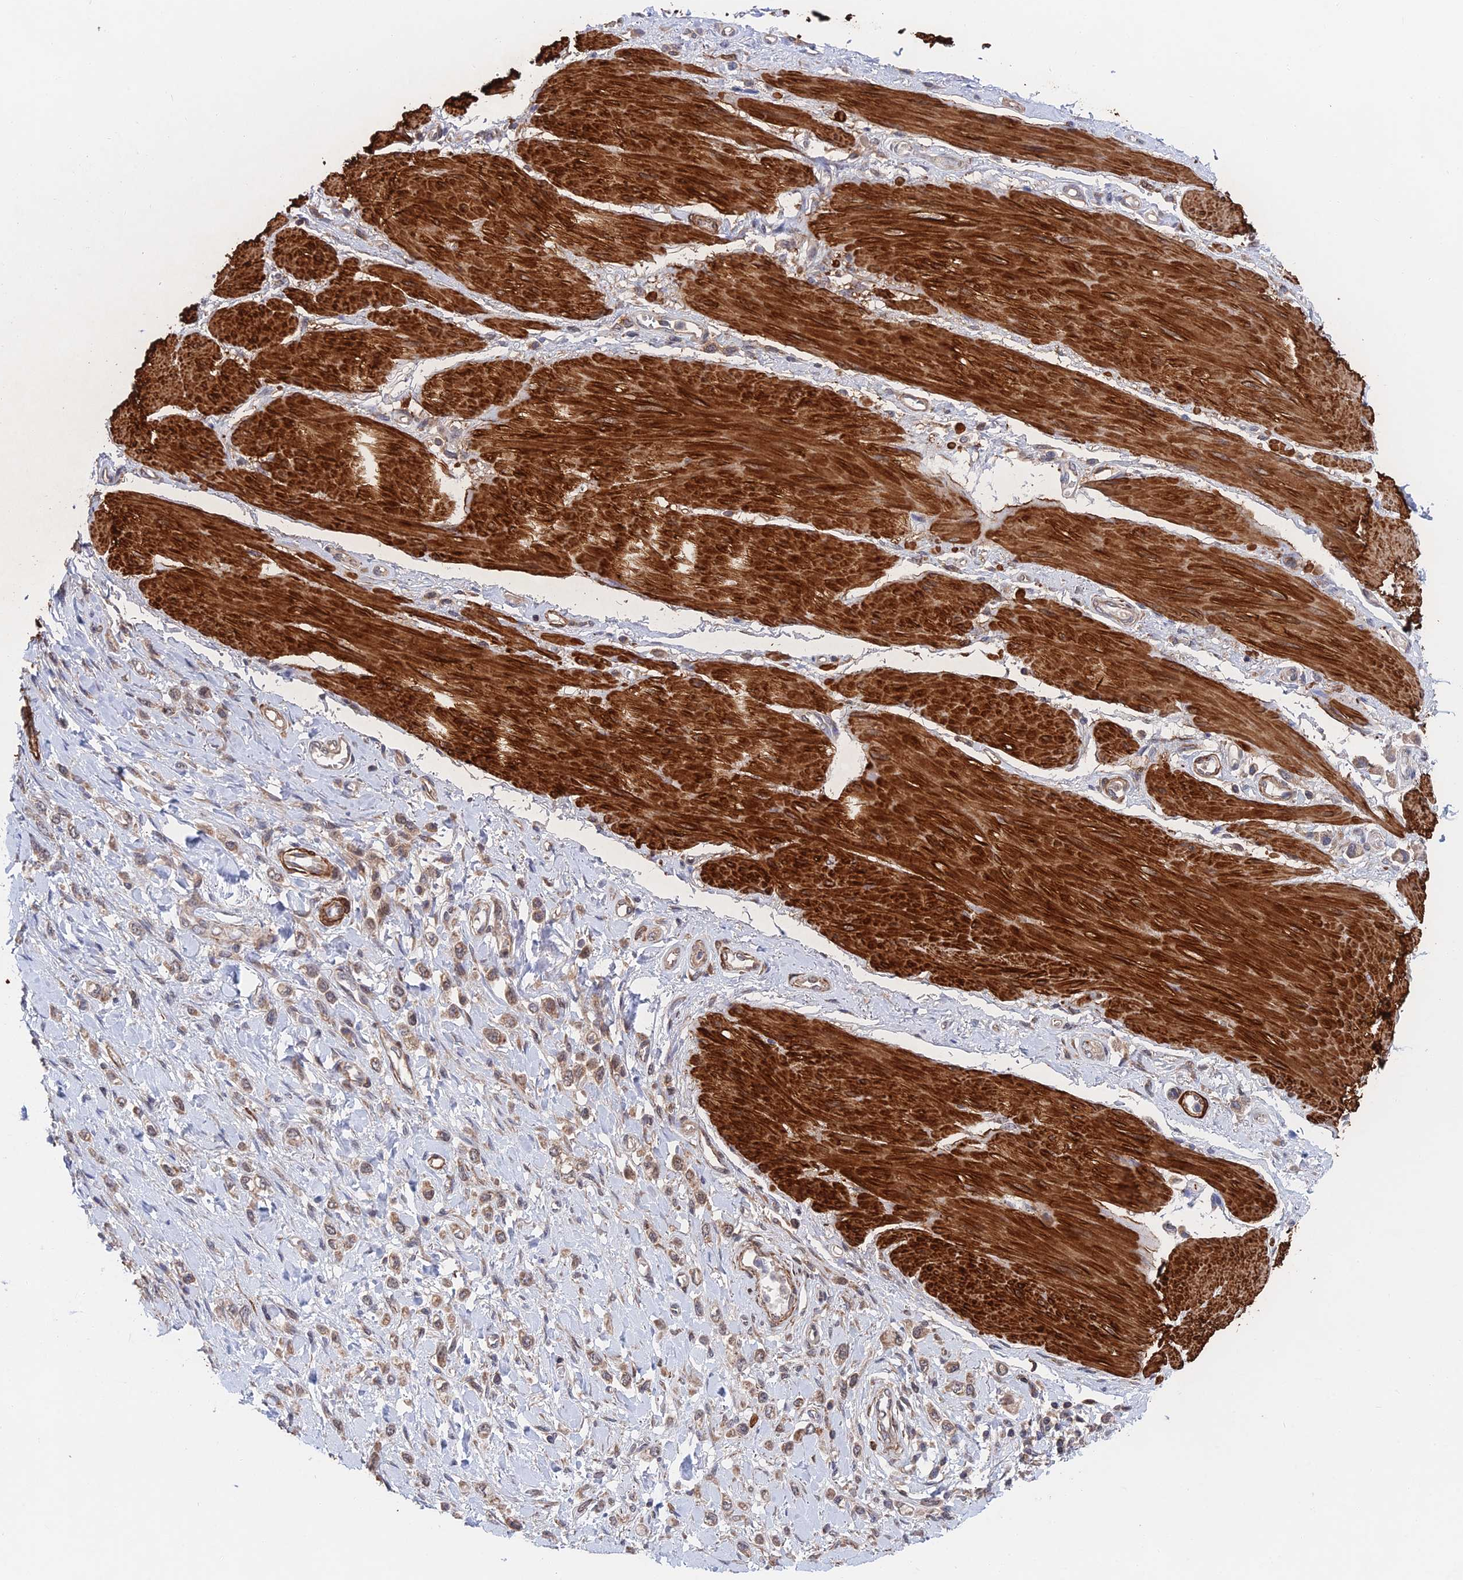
{"staining": {"intensity": "weak", "quantity": ">75%", "location": "cytoplasmic/membranous"}, "tissue": "stomach cancer", "cell_type": "Tumor cells", "image_type": "cancer", "snomed": [{"axis": "morphology", "description": "Adenocarcinoma, NOS"}, {"axis": "topography", "description": "Stomach"}], "caption": "Stomach adenocarcinoma stained with a protein marker demonstrates weak staining in tumor cells.", "gene": "ZNF320", "patient": {"sex": "female", "age": 65}}